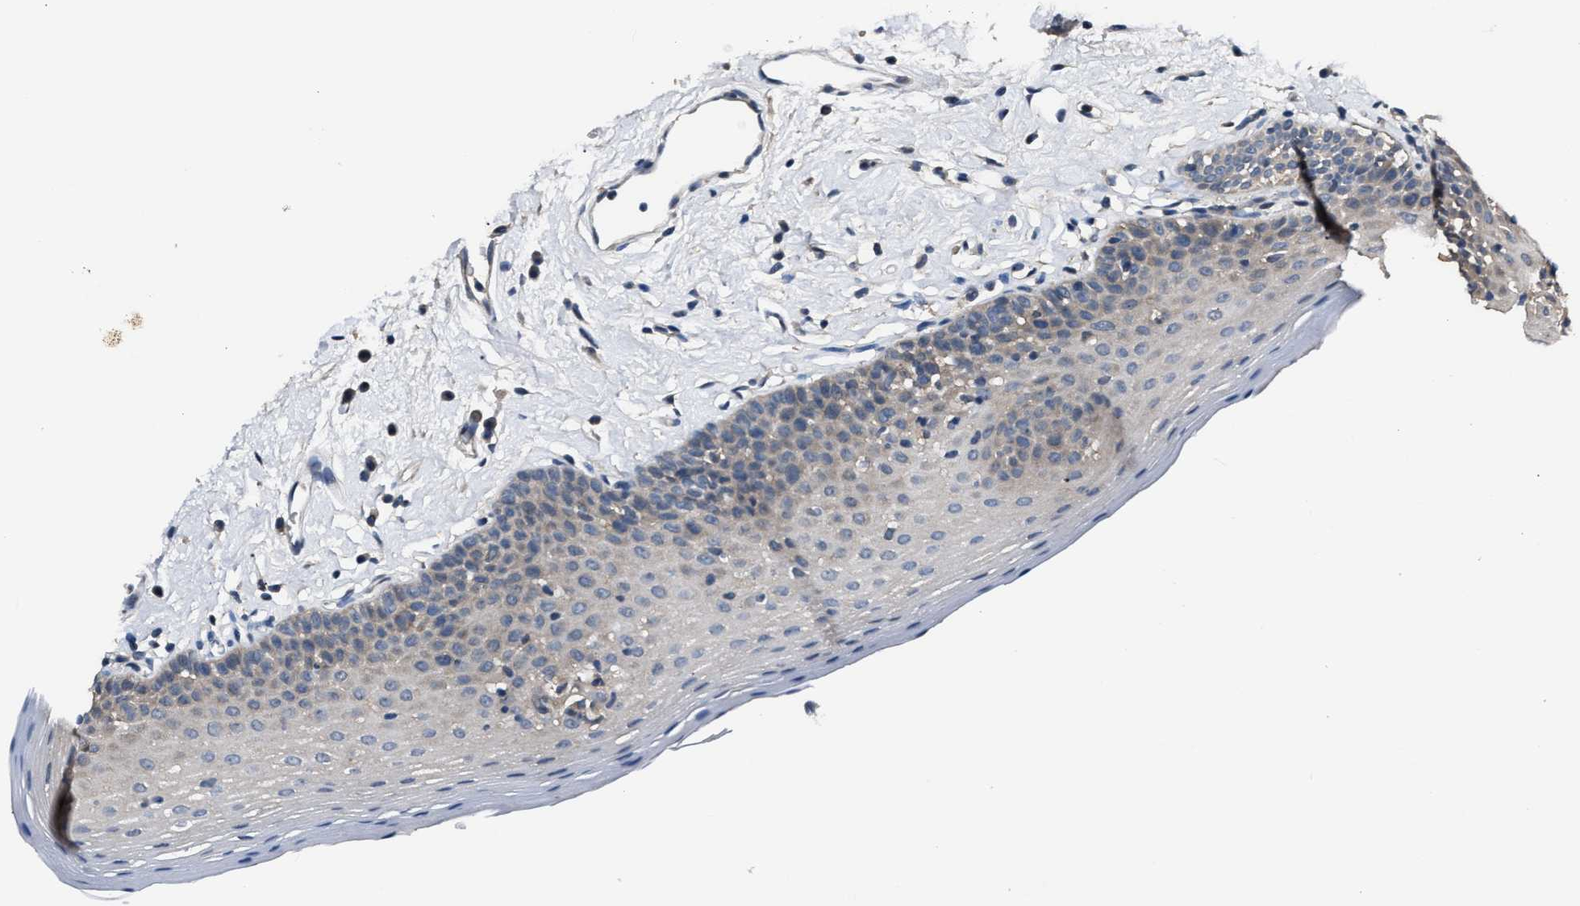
{"staining": {"intensity": "weak", "quantity": "<25%", "location": "cytoplasmic/membranous"}, "tissue": "oral mucosa", "cell_type": "Squamous epithelial cells", "image_type": "normal", "snomed": [{"axis": "morphology", "description": "Normal tissue, NOS"}, {"axis": "topography", "description": "Oral tissue"}], "caption": "The IHC photomicrograph has no significant expression in squamous epithelial cells of oral mucosa. The staining is performed using DAB brown chromogen with nuclei counter-stained in using hematoxylin.", "gene": "ABCC9", "patient": {"sex": "male", "age": 66}}